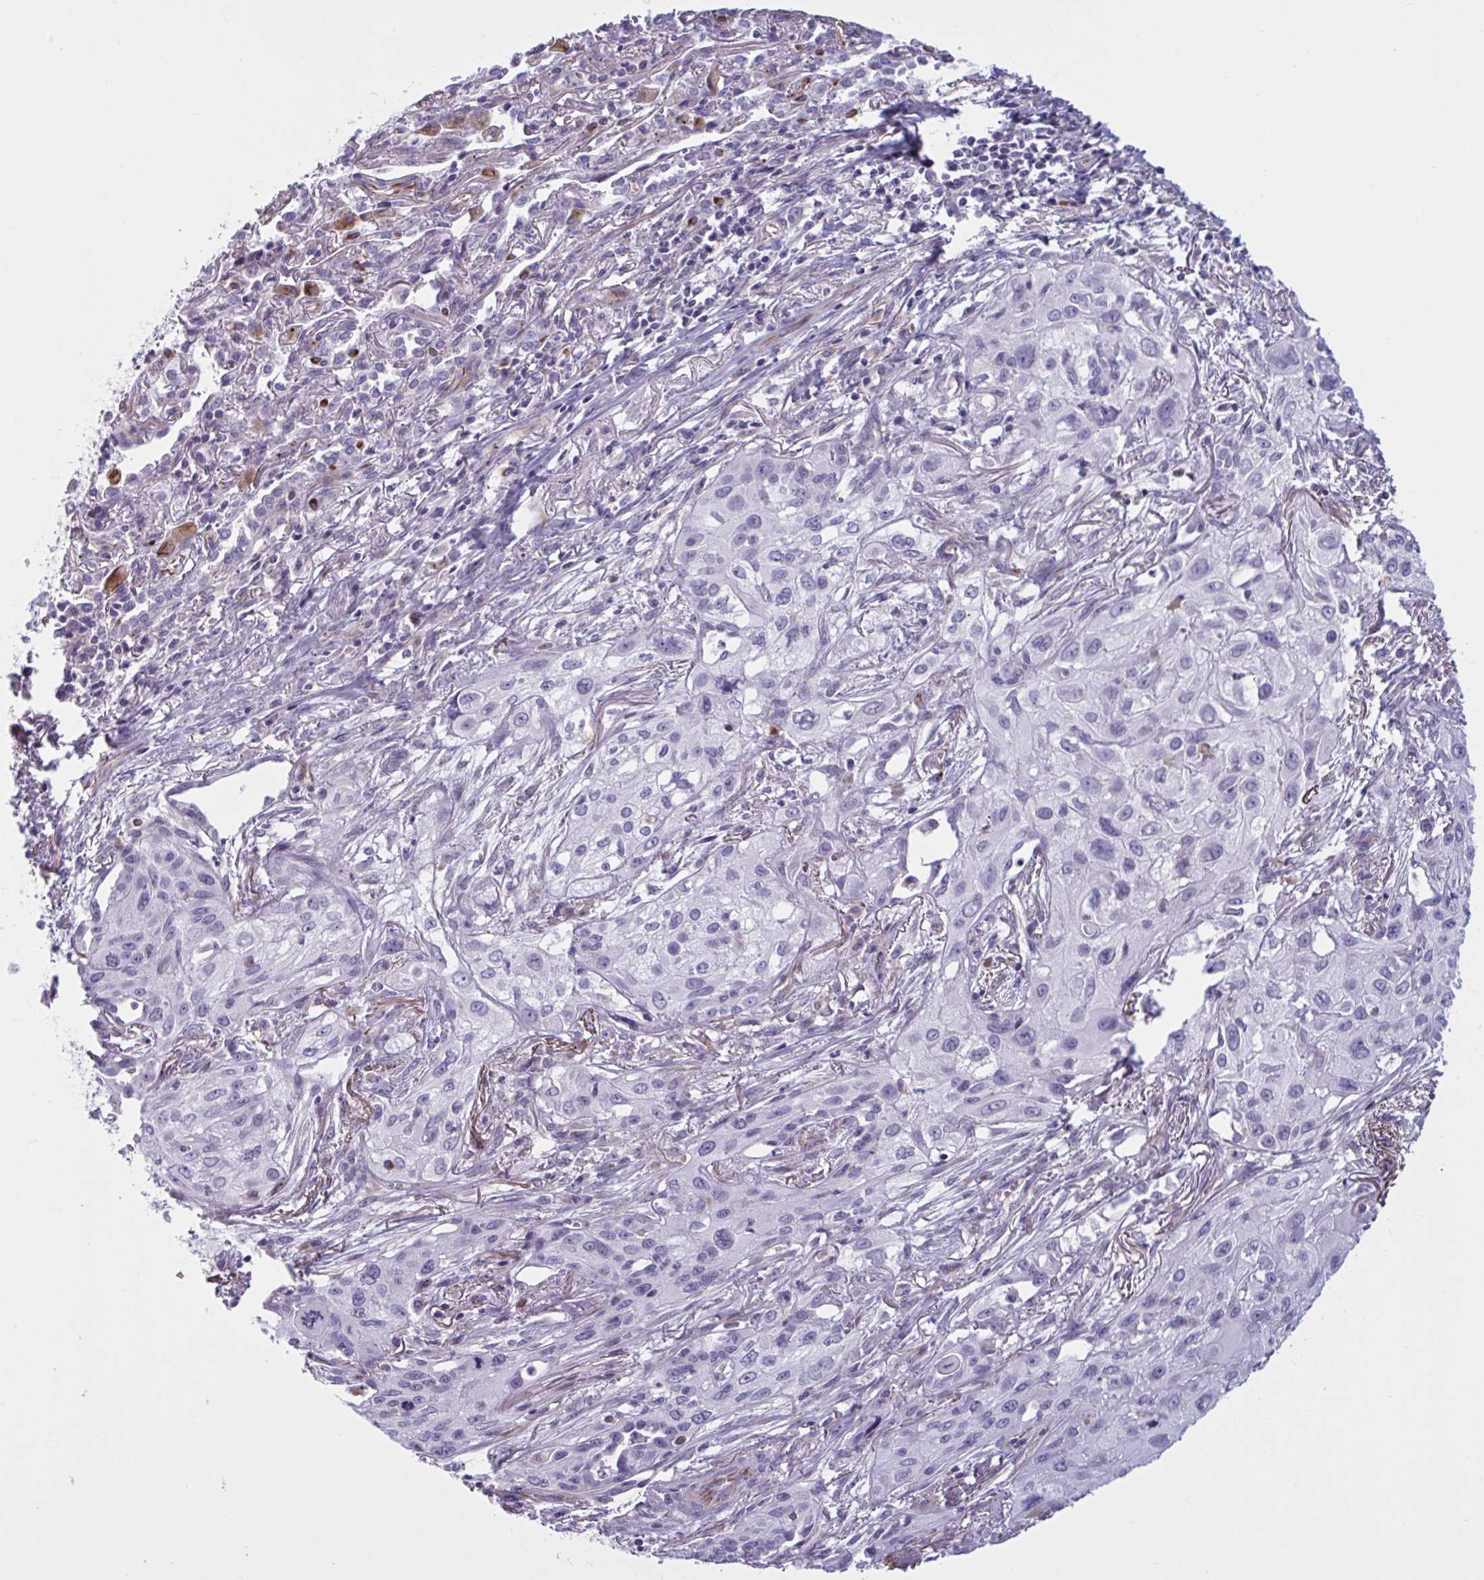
{"staining": {"intensity": "negative", "quantity": "none", "location": "none"}, "tissue": "lung cancer", "cell_type": "Tumor cells", "image_type": "cancer", "snomed": [{"axis": "morphology", "description": "Squamous cell carcinoma, NOS"}, {"axis": "topography", "description": "Lung"}], "caption": "Tumor cells show no significant positivity in lung cancer (squamous cell carcinoma).", "gene": "OR1L3", "patient": {"sex": "male", "age": 71}}